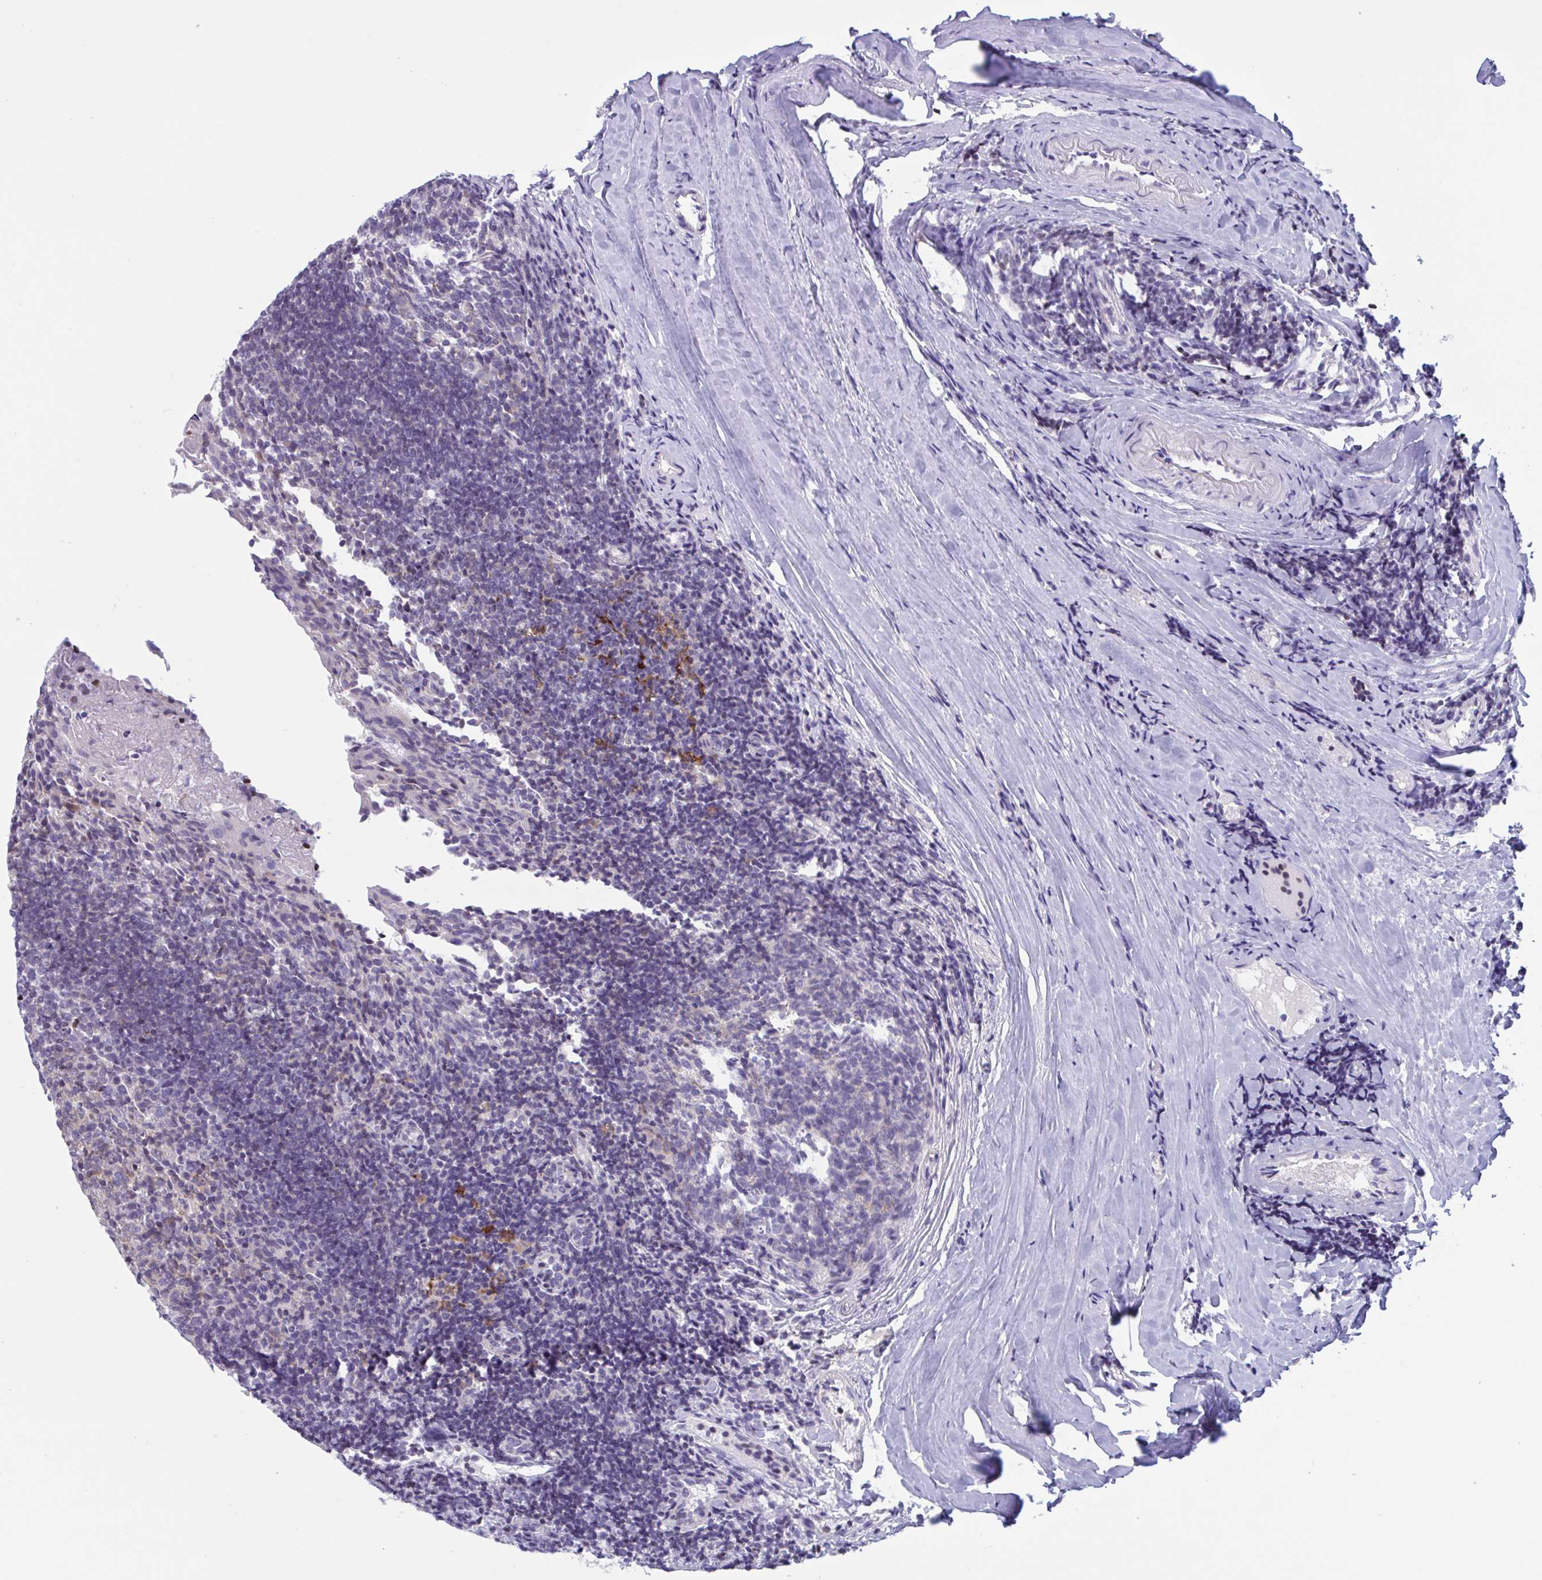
{"staining": {"intensity": "moderate", "quantity": "25%-75%", "location": "cytoplasmic/membranous"}, "tissue": "tonsil", "cell_type": "Germinal center cells", "image_type": "normal", "snomed": [{"axis": "morphology", "description": "Normal tissue, NOS"}, {"axis": "topography", "description": "Tonsil"}], "caption": "This is a micrograph of immunohistochemistry staining of normal tonsil, which shows moderate positivity in the cytoplasmic/membranous of germinal center cells.", "gene": "SNX11", "patient": {"sex": "female", "age": 10}}